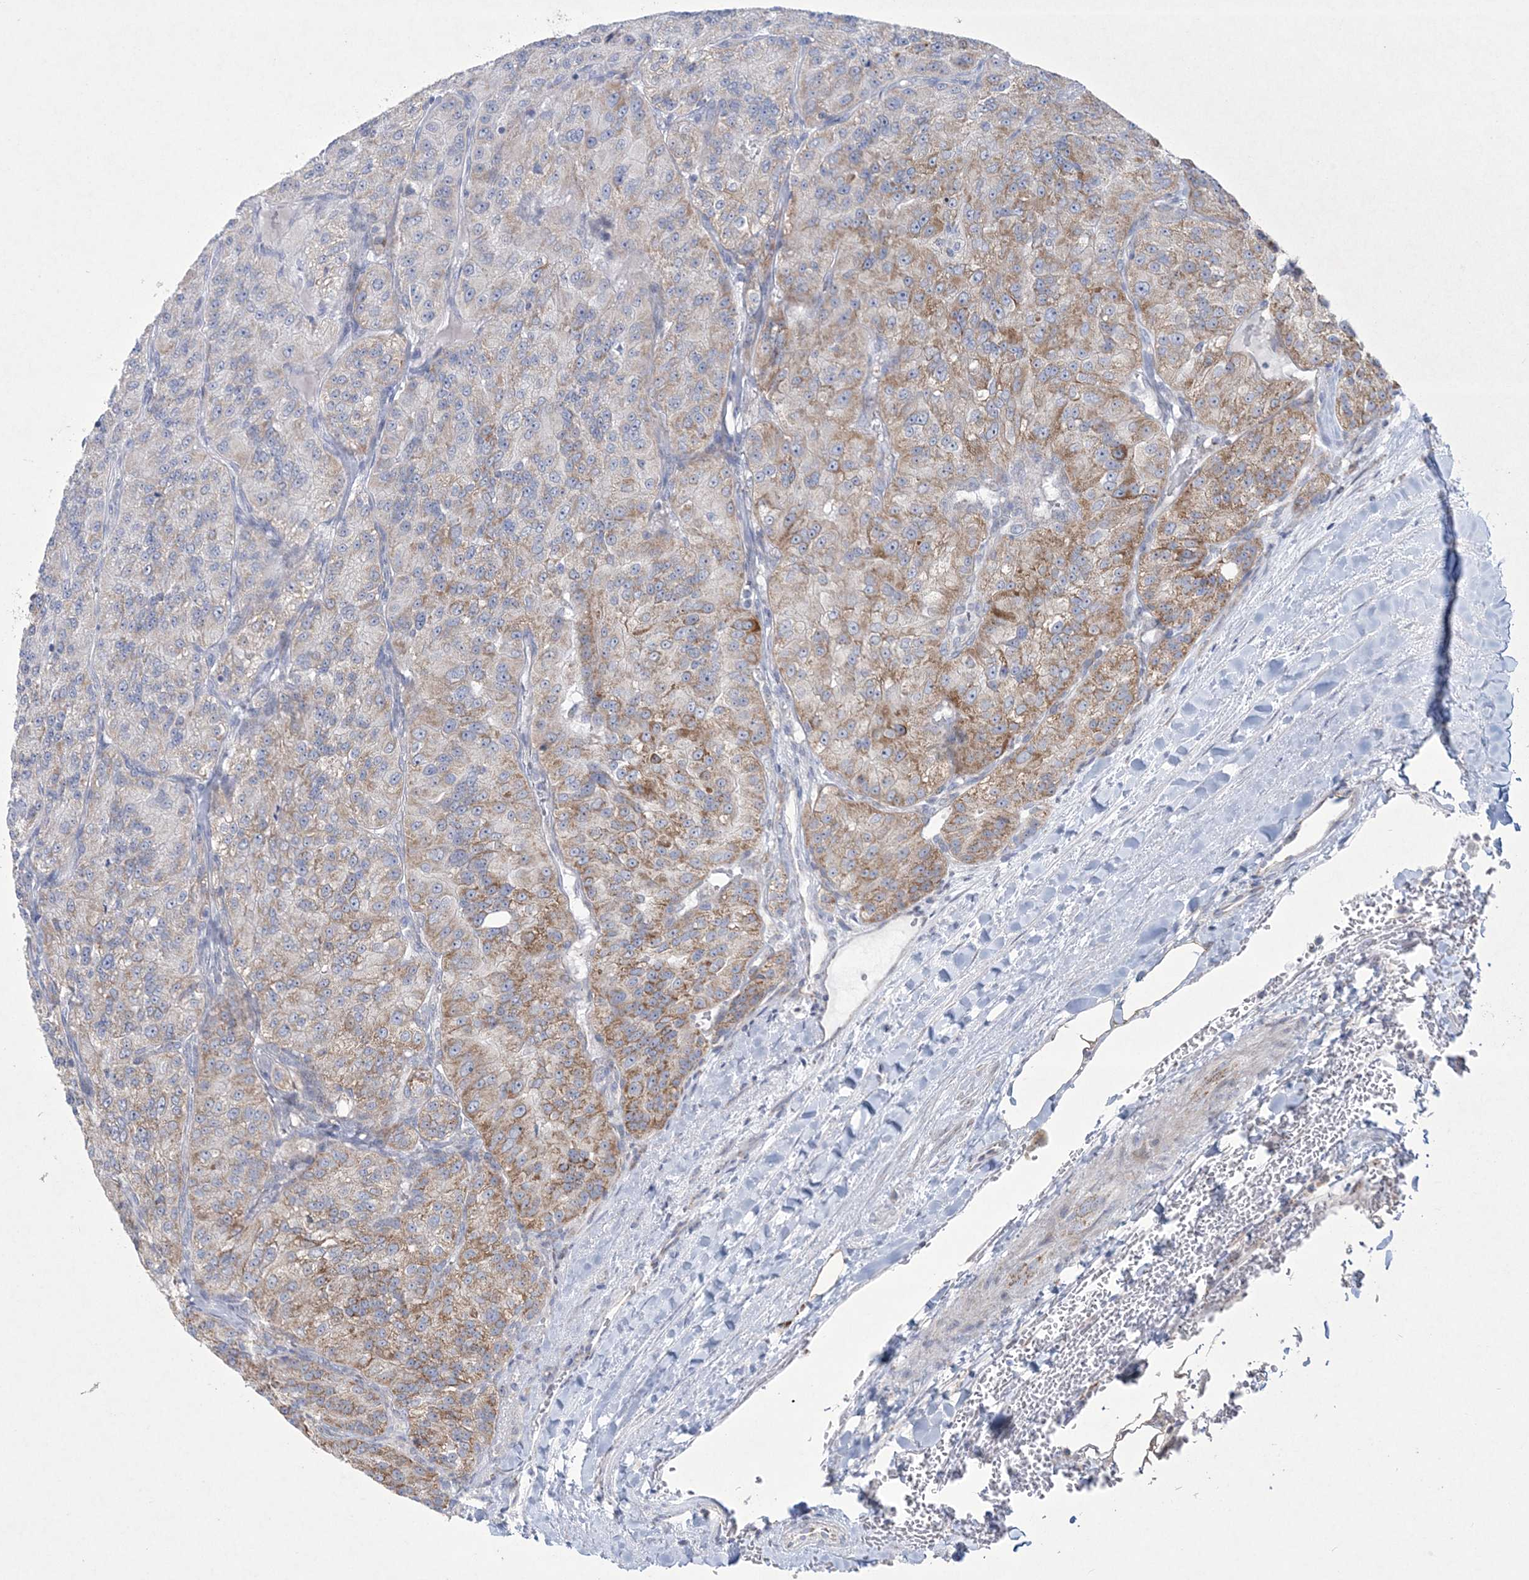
{"staining": {"intensity": "moderate", "quantity": ">75%", "location": "cytoplasmic/membranous"}, "tissue": "renal cancer", "cell_type": "Tumor cells", "image_type": "cancer", "snomed": [{"axis": "morphology", "description": "Adenocarcinoma, NOS"}, {"axis": "topography", "description": "Kidney"}], "caption": "Renal cancer (adenocarcinoma) stained for a protein demonstrates moderate cytoplasmic/membranous positivity in tumor cells.", "gene": "CES4A", "patient": {"sex": "female", "age": 63}}